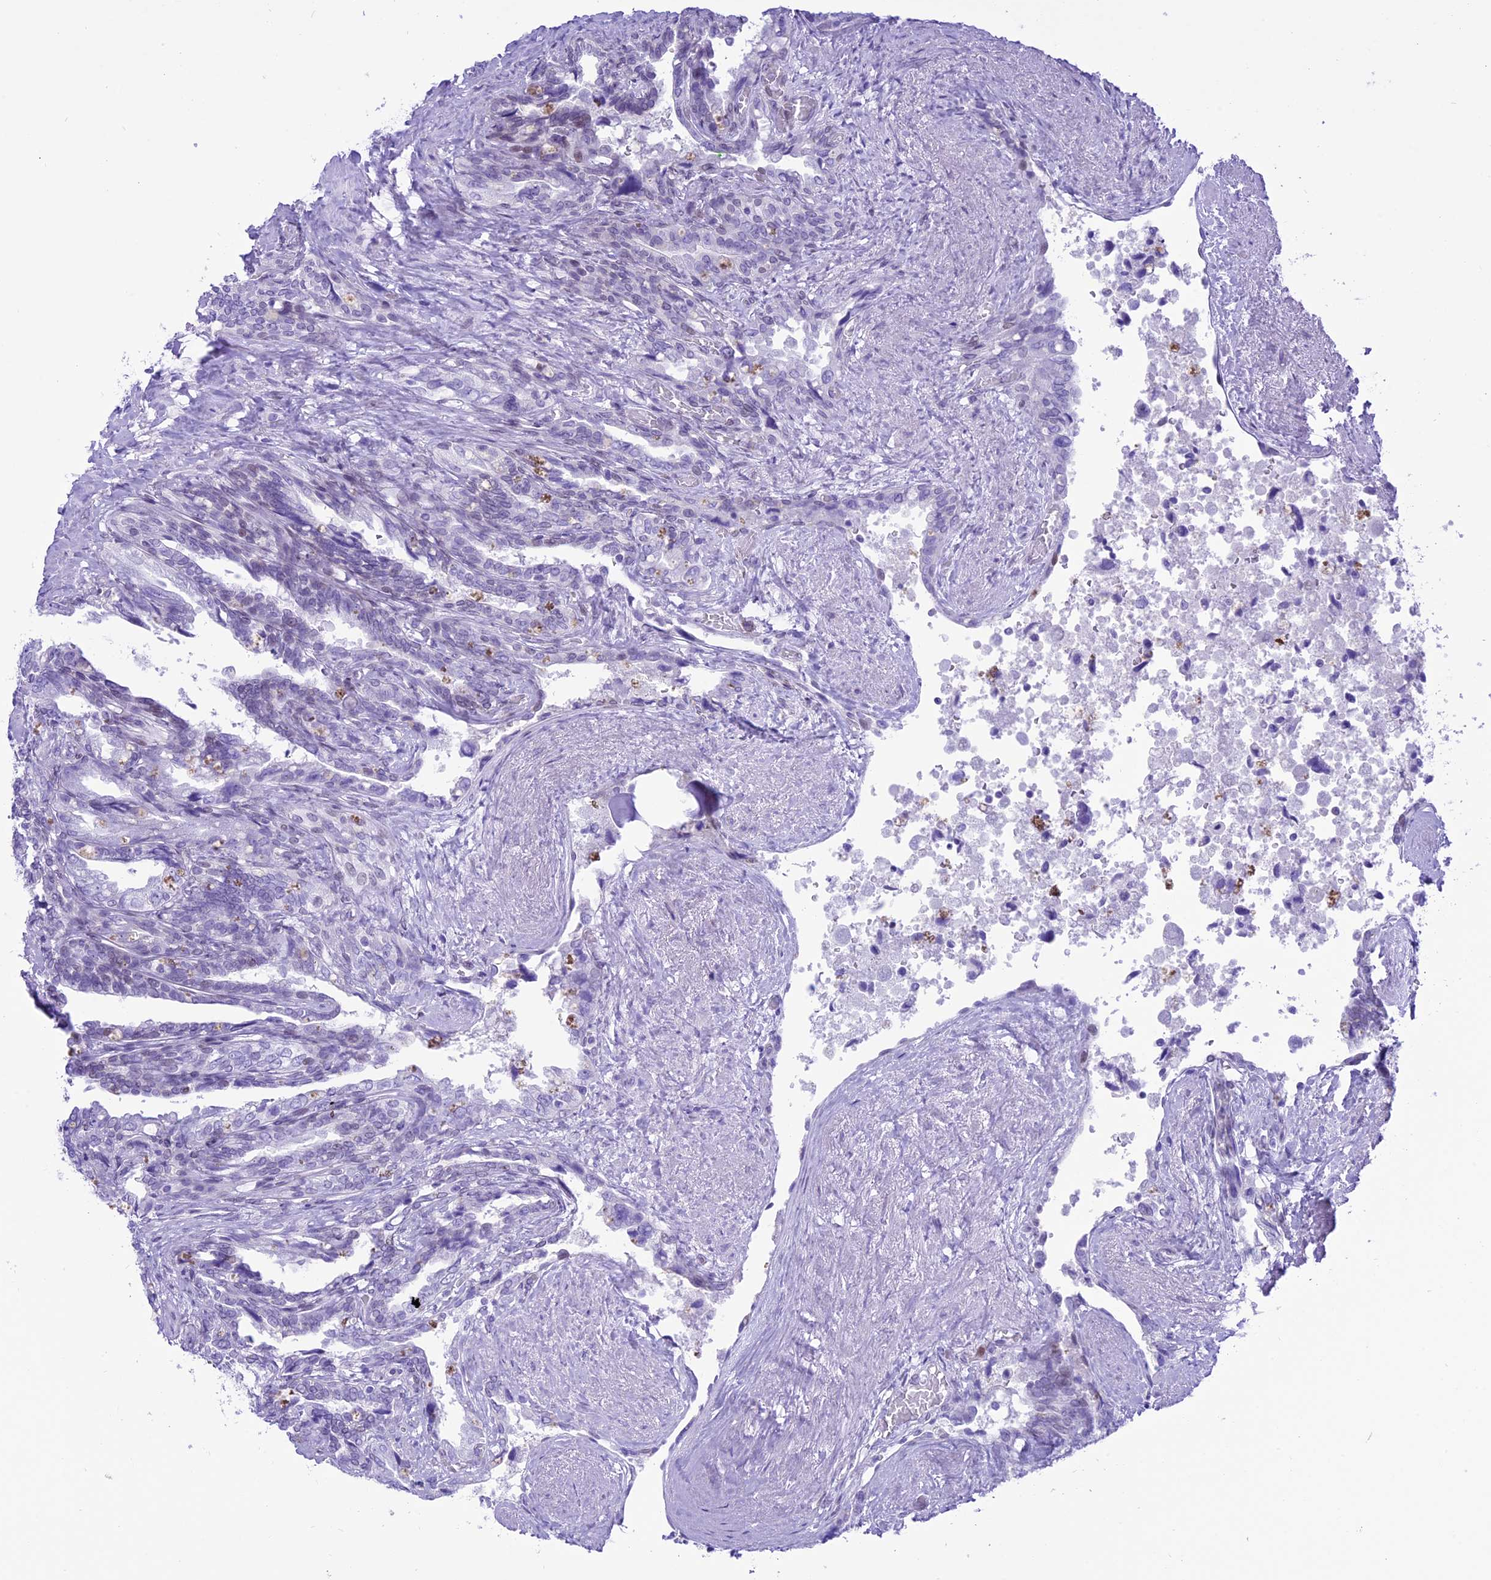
{"staining": {"intensity": "moderate", "quantity": "<25%", "location": "nuclear"}, "tissue": "seminal vesicle", "cell_type": "Glandular cells", "image_type": "normal", "snomed": [{"axis": "morphology", "description": "Normal tissue, NOS"}, {"axis": "topography", "description": "Seminal veicle"}, {"axis": "topography", "description": "Peripheral nerve tissue"}], "caption": "Immunohistochemistry histopathology image of benign seminal vesicle: human seminal vesicle stained using immunohistochemistry (IHC) reveals low levels of moderate protein expression localized specifically in the nuclear of glandular cells, appearing as a nuclear brown color.", "gene": "RPS6KB1", "patient": {"sex": "male", "age": 60}}